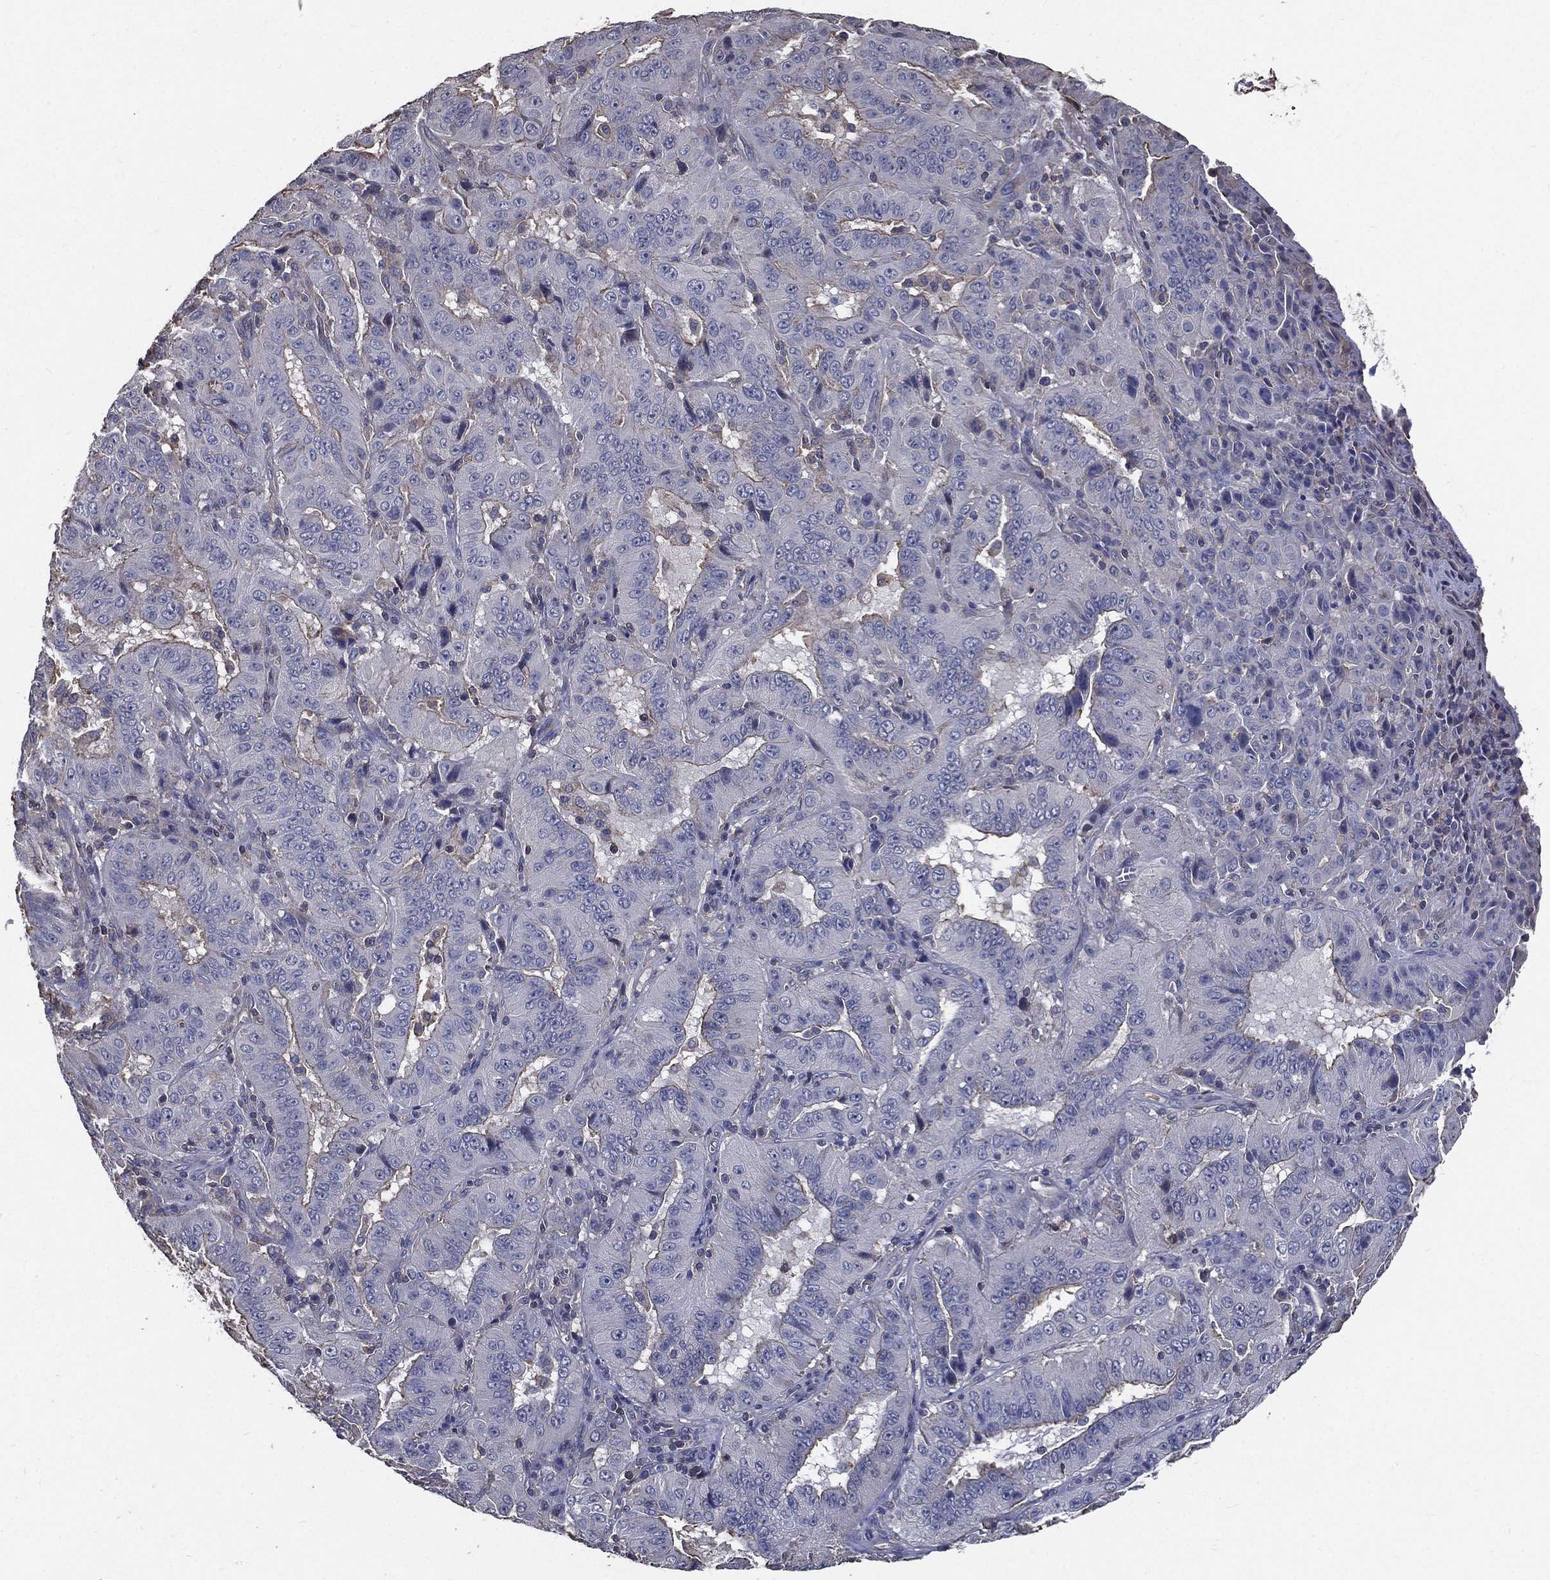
{"staining": {"intensity": "negative", "quantity": "none", "location": "none"}, "tissue": "pancreatic cancer", "cell_type": "Tumor cells", "image_type": "cancer", "snomed": [{"axis": "morphology", "description": "Adenocarcinoma, NOS"}, {"axis": "topography", "description": "Pancreas"}], "caption": "Immunohistochemistry (IHC) of human pancreatic adenocarcinoma shows no positivity in tumor cells.", "gene": "SERPINB2", "patient": {"sex": "male", "age": 63}}